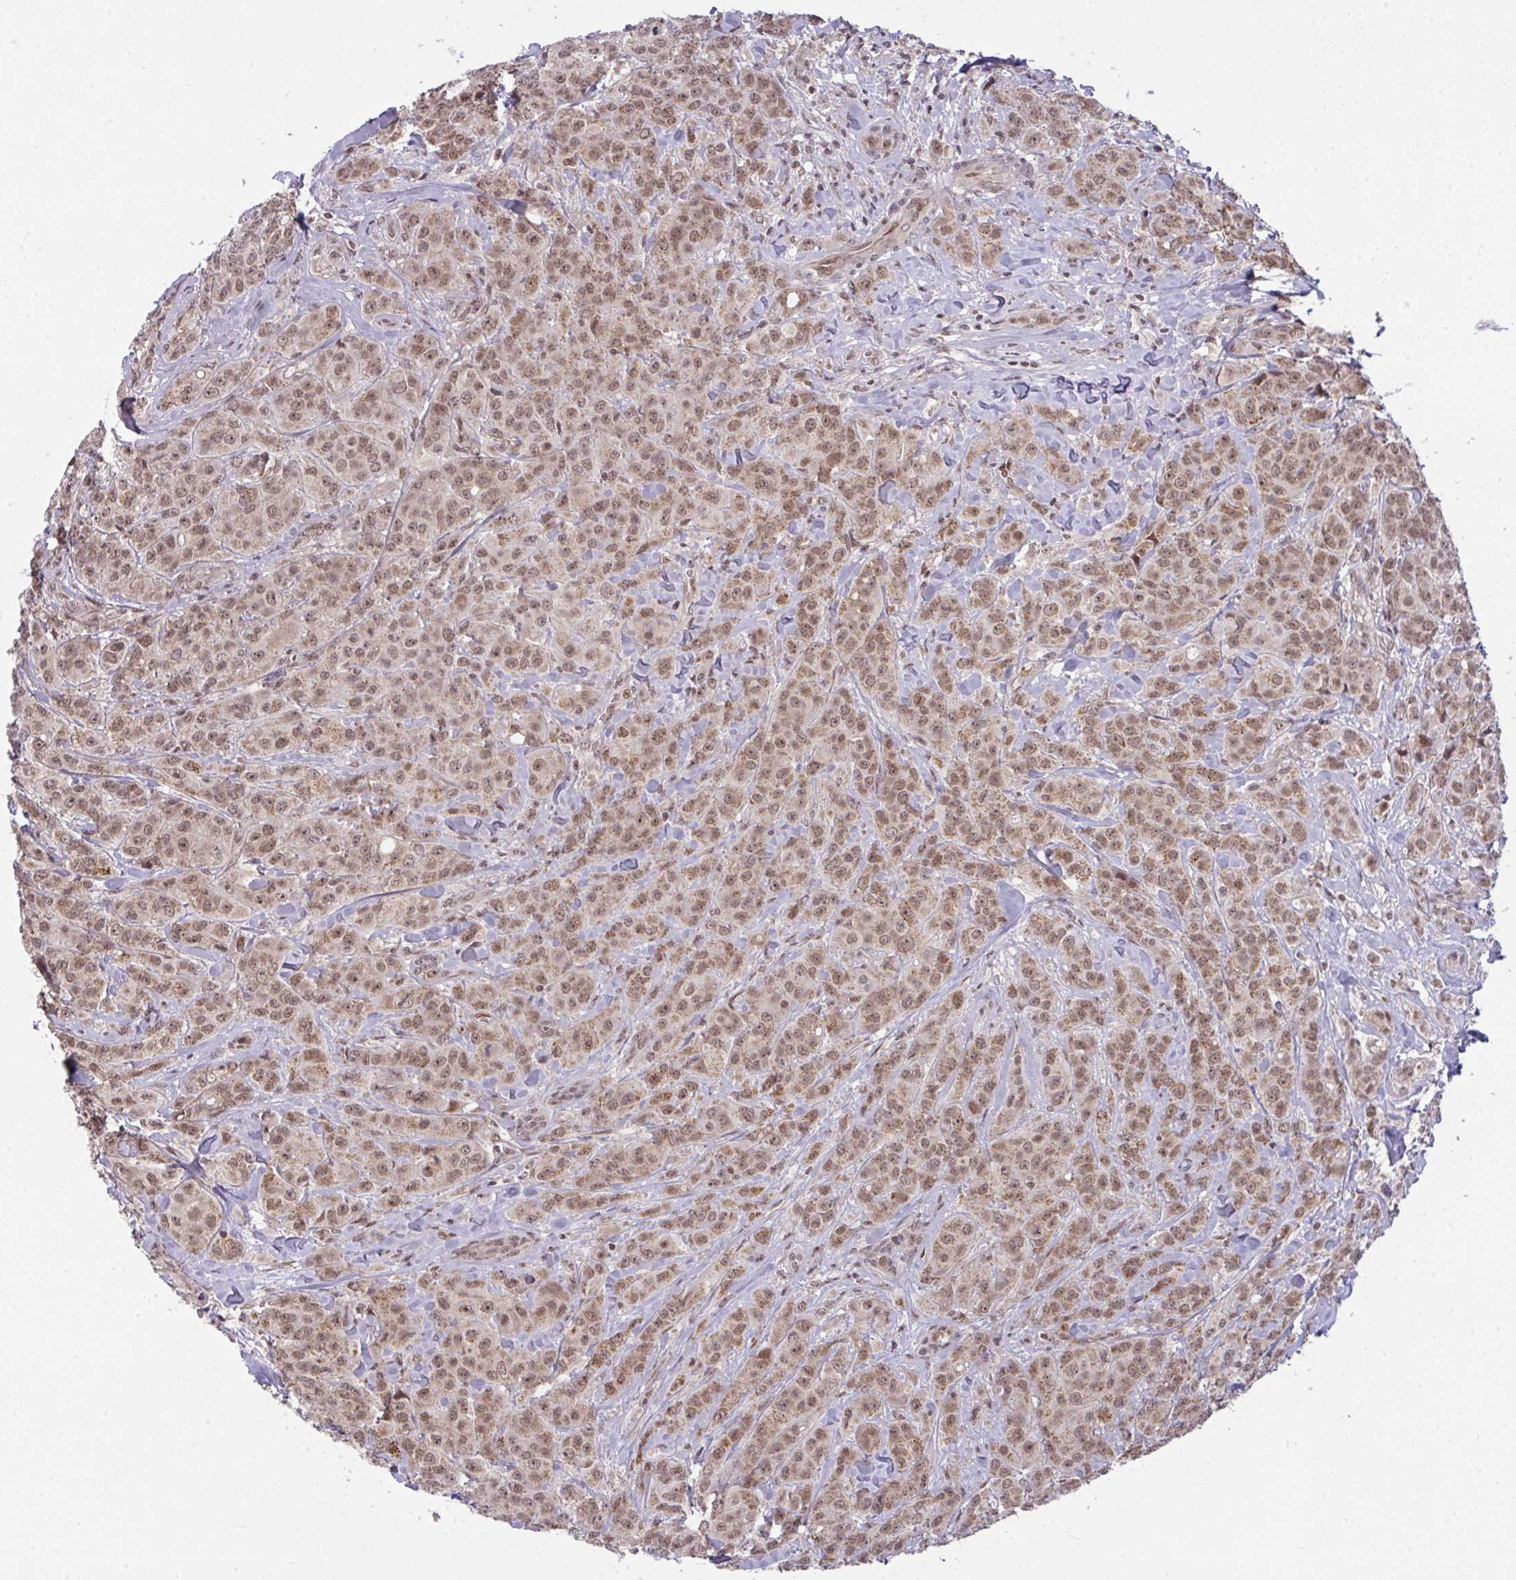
{"staining": {"intensity": "moderate", "quantity": ">75%", "location": "cytoplasmic/membranous,nuclear"}, "tissue": "breast cancer", "cell_type": "Tumor cells", "image_type": "cancer", "snomed": [{"axis": "morphology", "description": "Normal tissue, NOS"}, {"axis": "morphology", "description": "Duct carcinoma"}, {"axis": "topography", "description": "Breast"}], "caption": "Human breast intraductal carcinoma stained with a protein marker shows moderate staining in tumor cells.", "gene": "KLF2", "patient": {"sex": "female", "age": 43}}